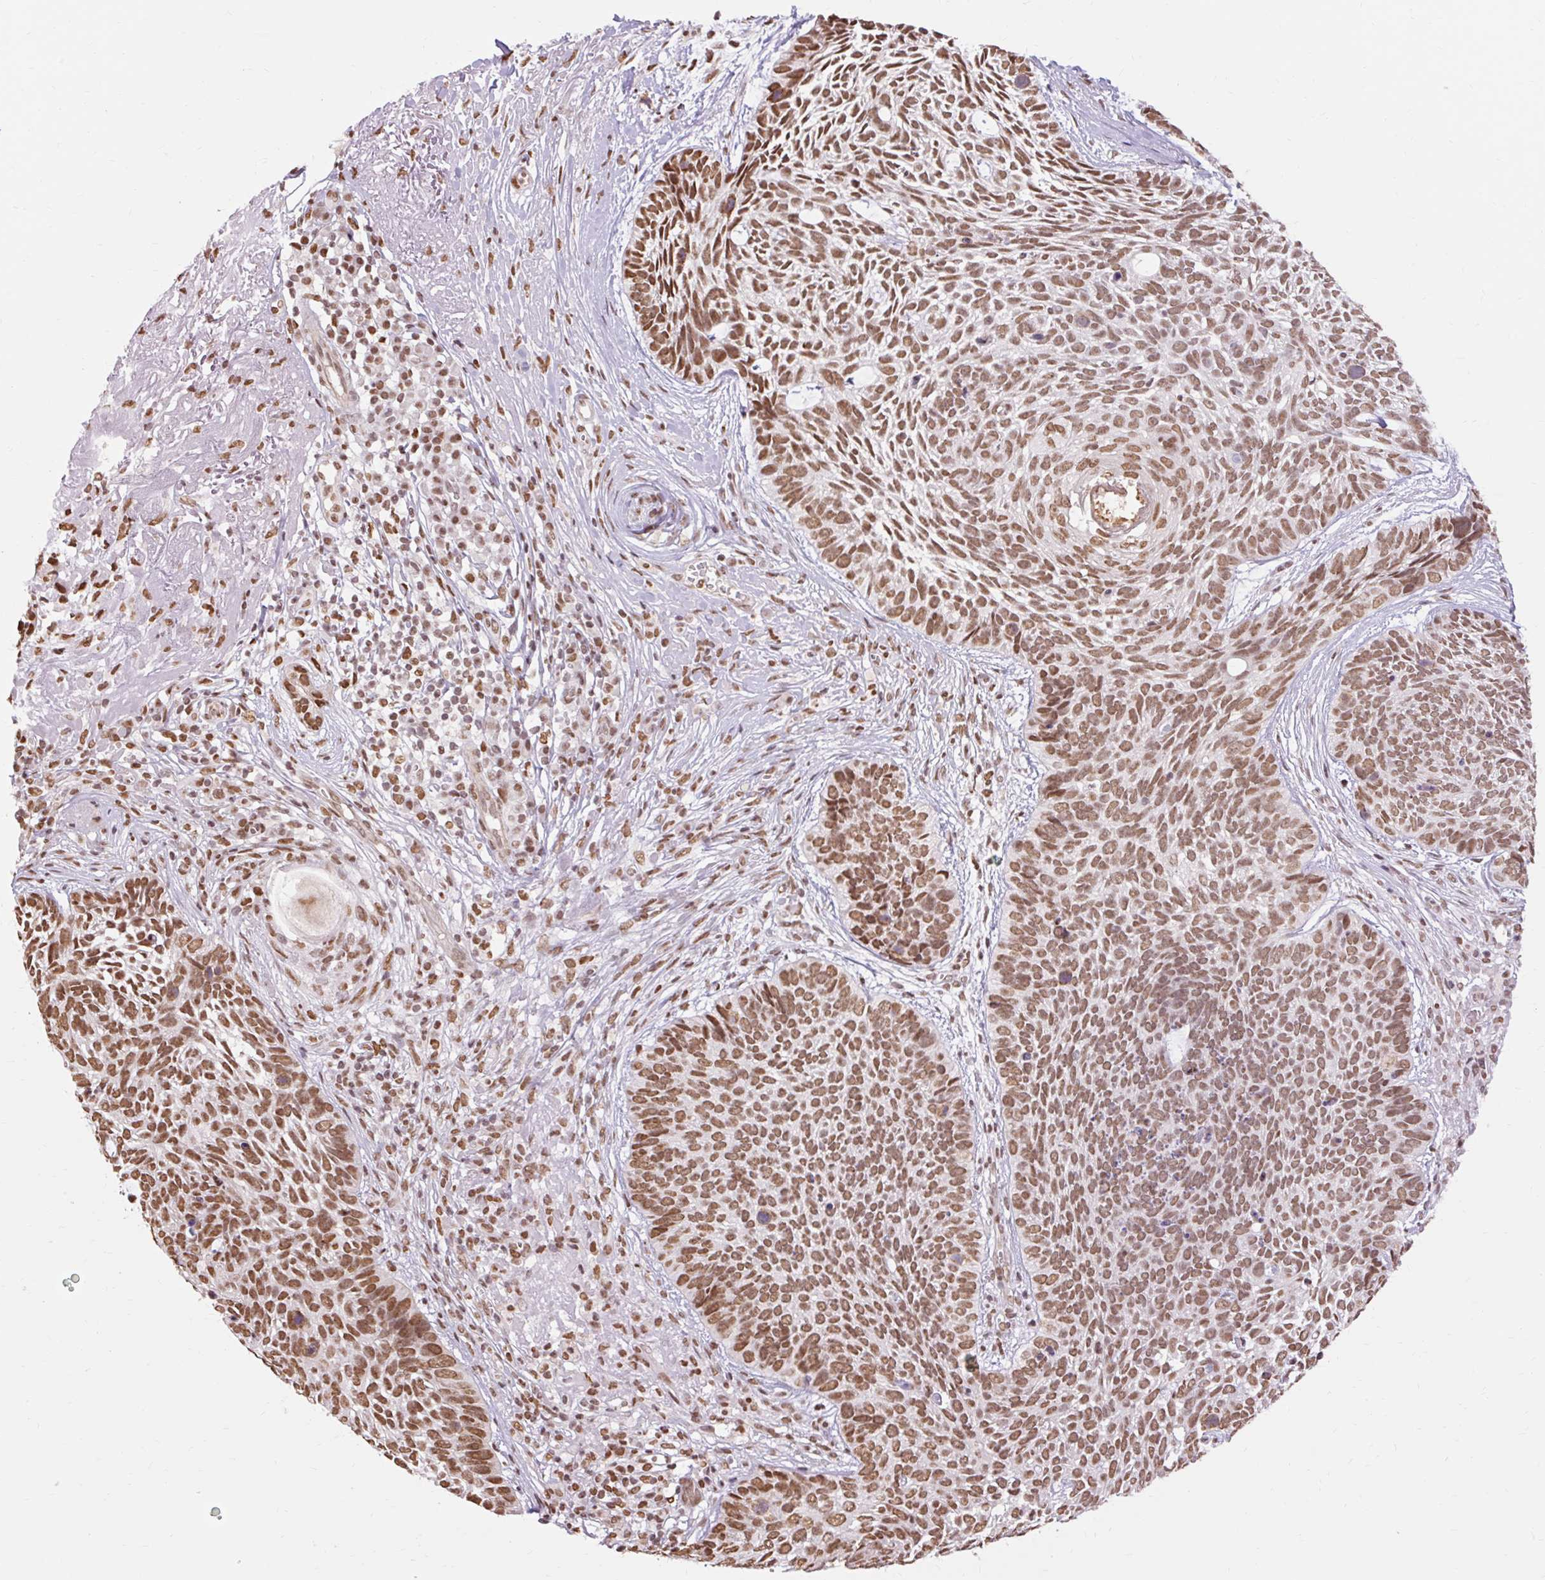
{"staining": {"intensity": "moderate", "quantity": ">75%", "location": "nuclear"}, "tissue": "skin cancer", "cell_type": "Tumor cells", "image_type": "cancer", "snomed": [{"axis": "morphology", "description": "Basal cell carcinoma"}, {"axis": "topography", "description": "Skin"}, {"axis": "topography", "description": "Skin of face"}], "caption": "The histopathology image displays a brown stain indicating the presence of a protein in the nuclear of tumor cells in skin basal cell carcinoma. The staining was performed using DAB (3,3'-diaminobenzidine), with brown indicating positive protein expression. Nuclei are stained blue with hematoxylin.", "gene": "NPIPB12", "patient": {"sex": "female", "age": 95}}